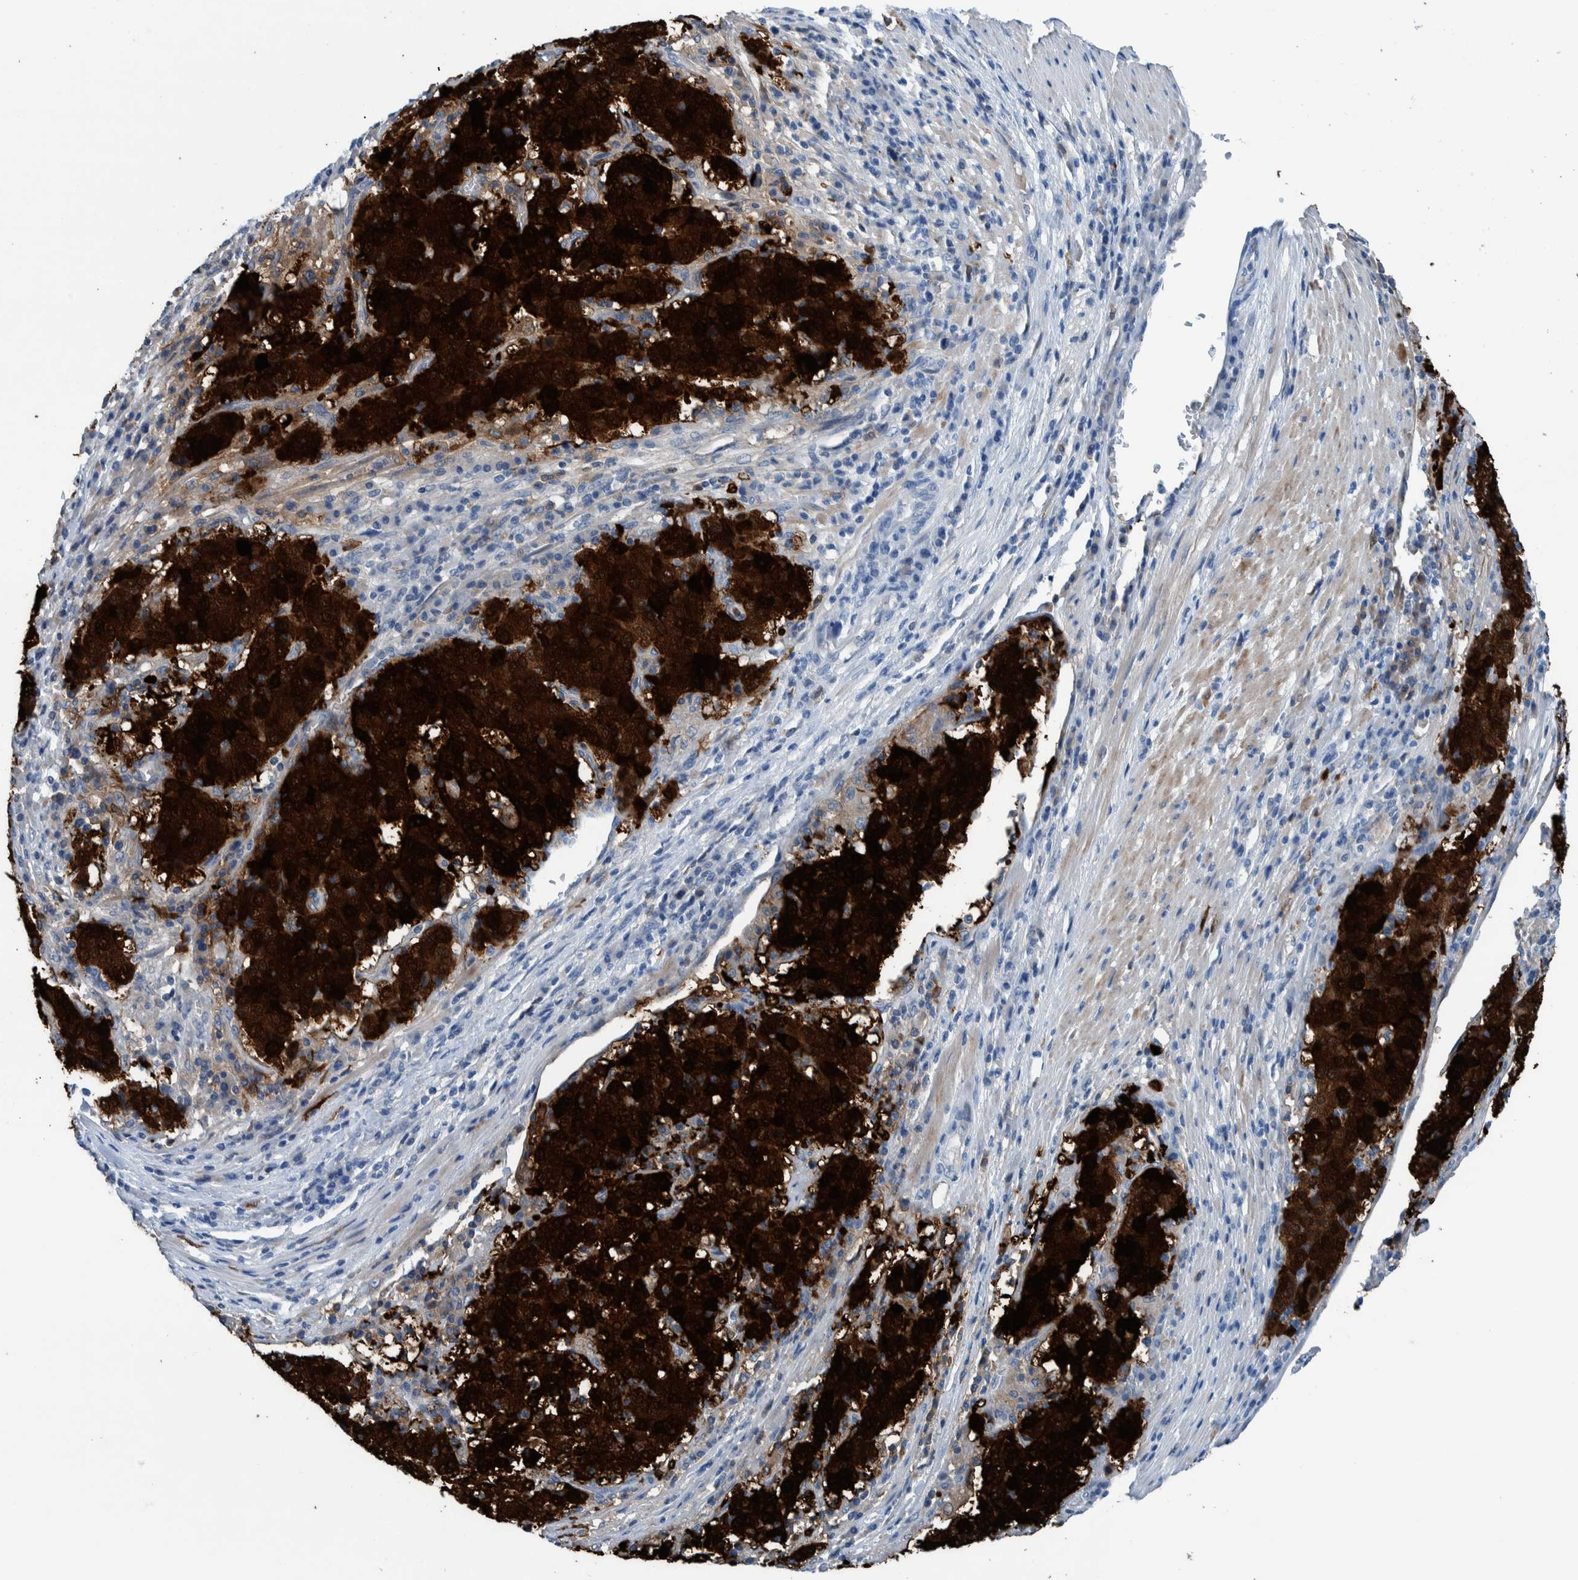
{"staining": {"intensity": "strong", "quantity": ">75%", "location": "cytoplasmic/membranous"}, "tissue": "stomach cancer", "cell_type": "Tumor cells", "image_type": "cancer", "snomed": [{"axis": "morphology", "description": "Adenocarcinoma, NOS"}, {"axis": "topography", "description": "Stomach"}], "caption": "An image of stomach cancer stained for a protein exhibits strong cytoplasmic/membranous brown staining in tumor cells.", "gene": "IDO1", "patient": {"sex": "male", "age": 59}}